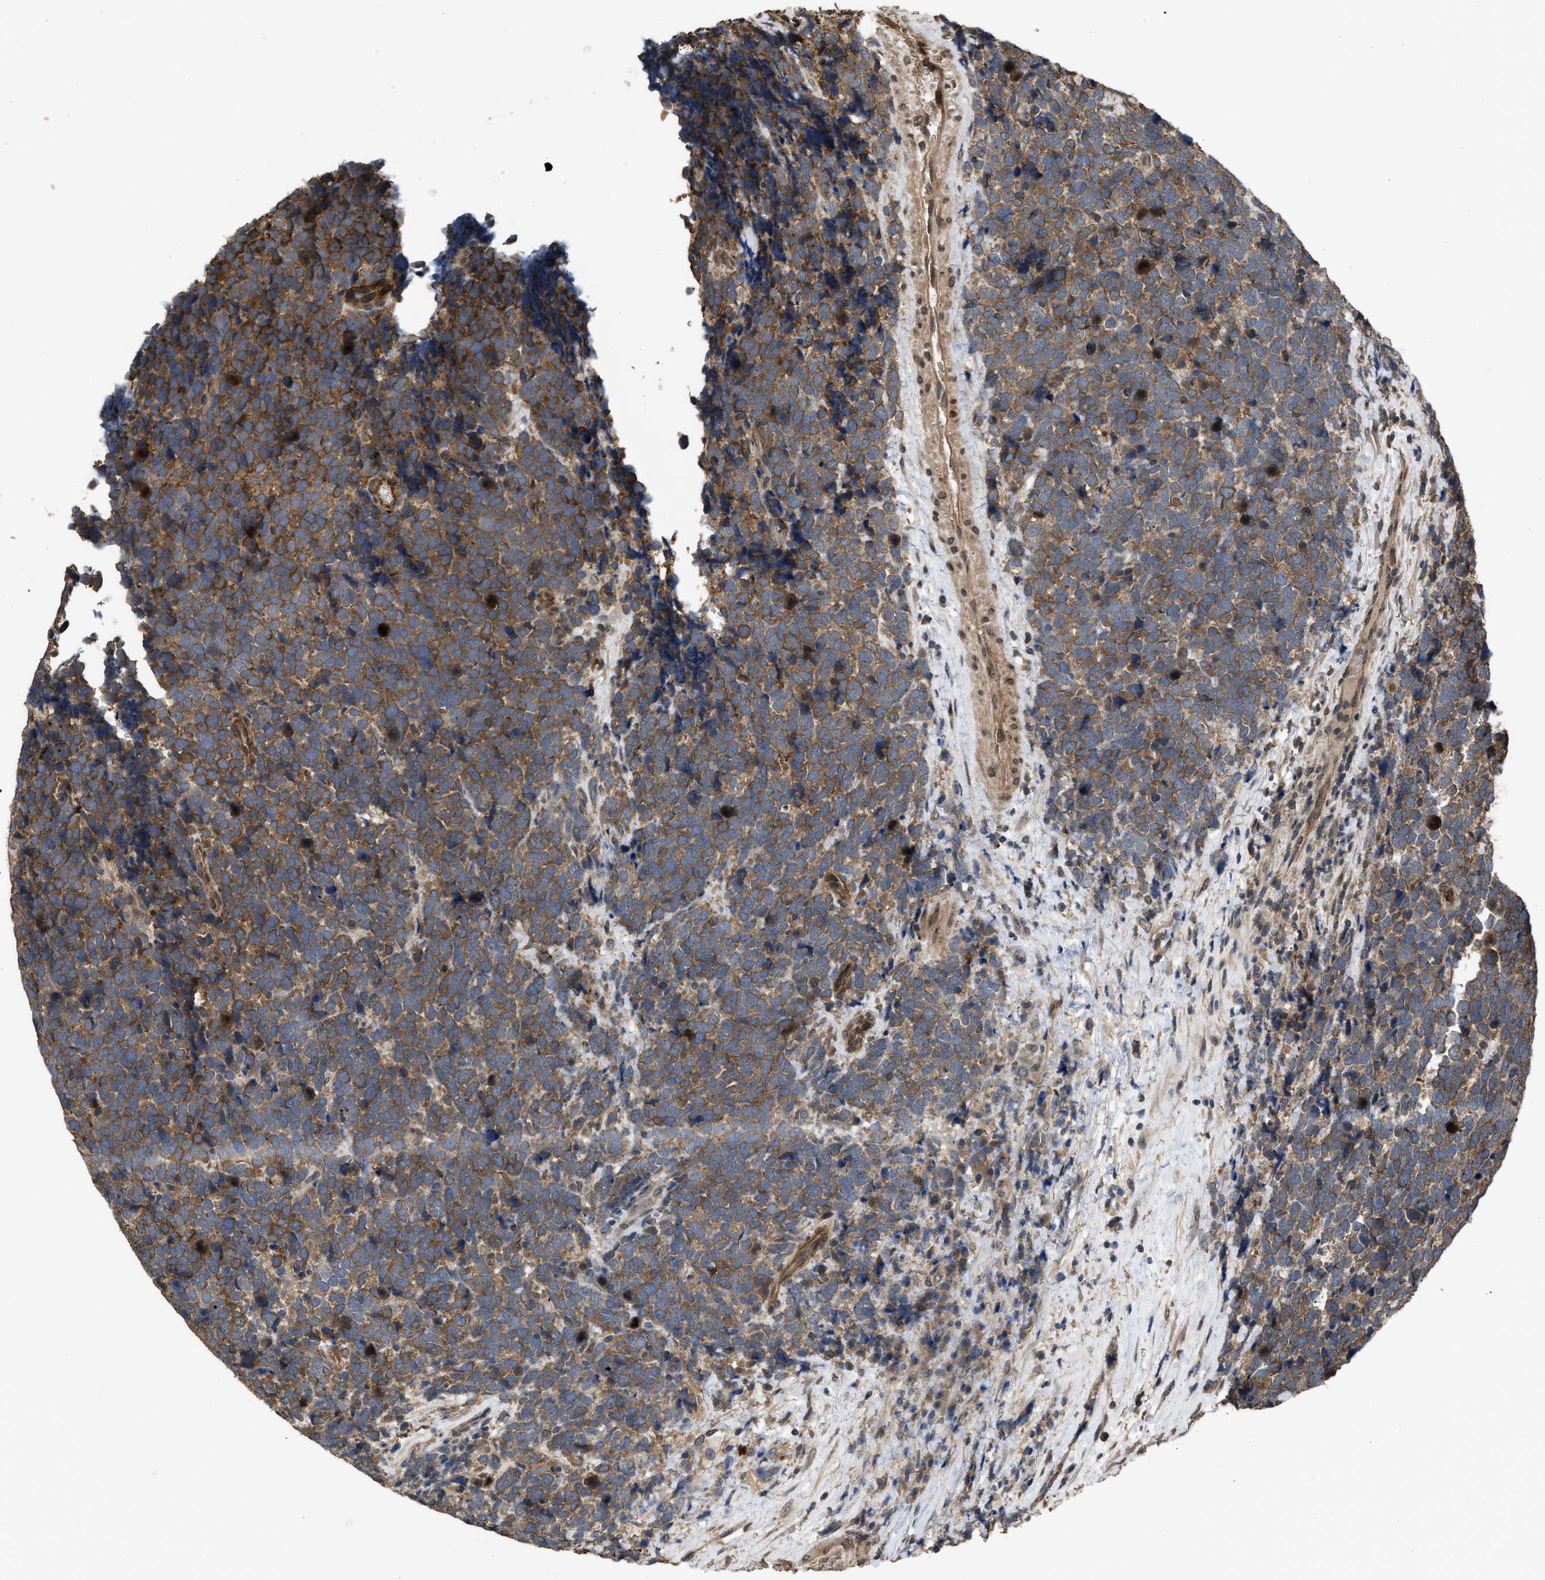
{"staining": {"intensity": "moderate", "quantity": ">75%", "location": "cytoplasmic/membranous"}, "tissue": "urothelial cancer", "cell_type": "Tumor cells", "image_type": "cancer", "snomed": [{"axis": "morphology", "description": "Urothelial carcinoma, High grade"}, {"axis": "topography", "description": "Urinary bladder"}], "caption": "Brown immunohistochemical staining in human urothelial cancer exhibits moderate cytoplasmic/membranous expression in about >75% of tumor cells. The staining was performed using DAB to visualize the protein expression in brown, while the nuclei were stained in blue with hematoxylin (Magnification: 20x).", "gene": "UTRN", "patient": {"sex": "female", "age": 82}}